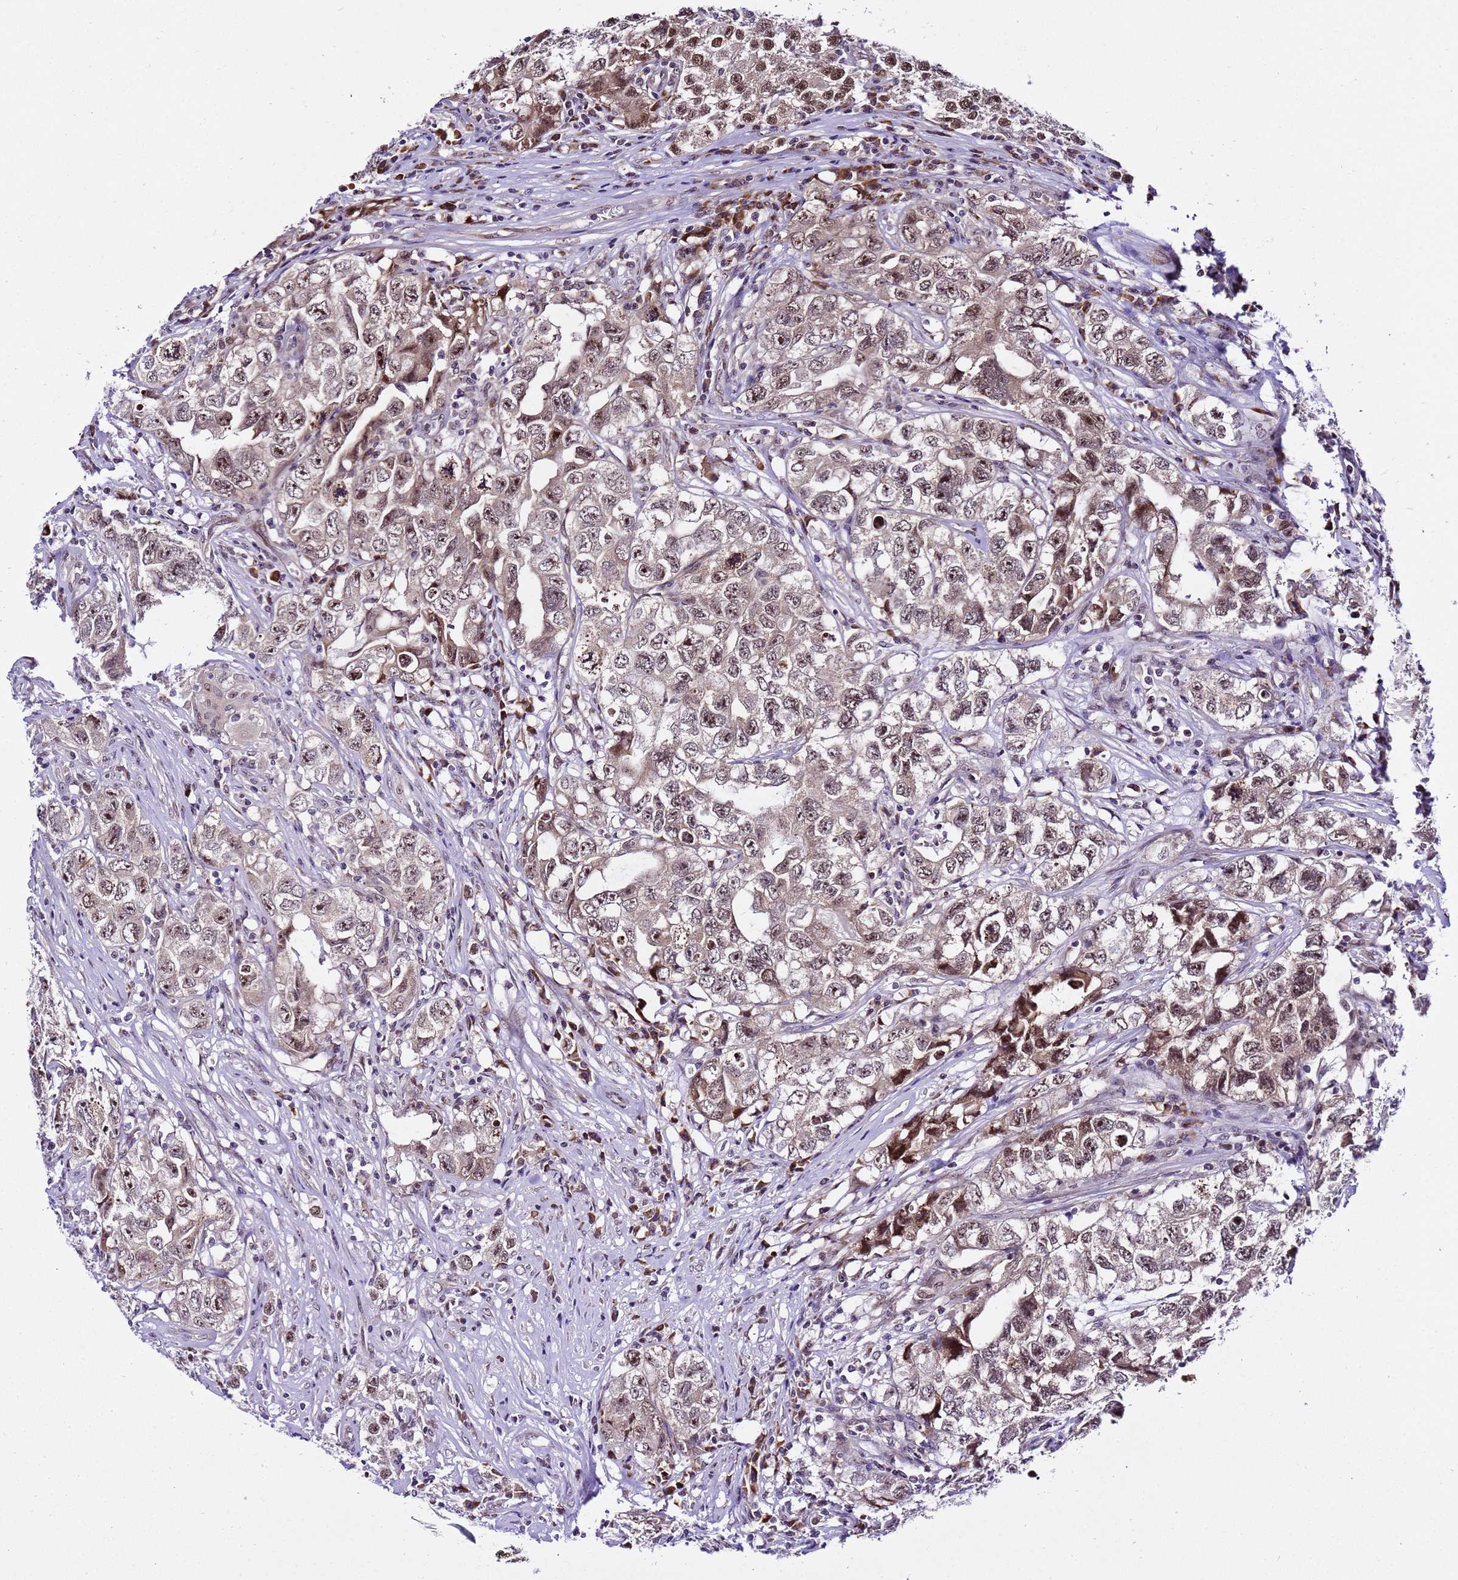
{"staining": {"intensity": "moderate", "quantity": ">75%", "location": "cytoplasmic/membranous,nuclear"}, "tissue": "testis cancer", "cell_type": "Tumor cells", "image_type": "cancer", "snomed": [{"axis": "morphology", "description": "Seminoma, NOS"}, {"axis": "morphology", "description": "Carcinoma, Embryonal, NOS"}, {"axis": "topography", "description": "Testis"}], "caption": "Testis seminoma tissue reveals moderate cytoplasmic/membranous and nuclear expression in approximately >75% of tumor cells, visualized by immunohistochemistry.", "gene": "SLX4IP", "patient": {"sex": "male", "age": 43}}